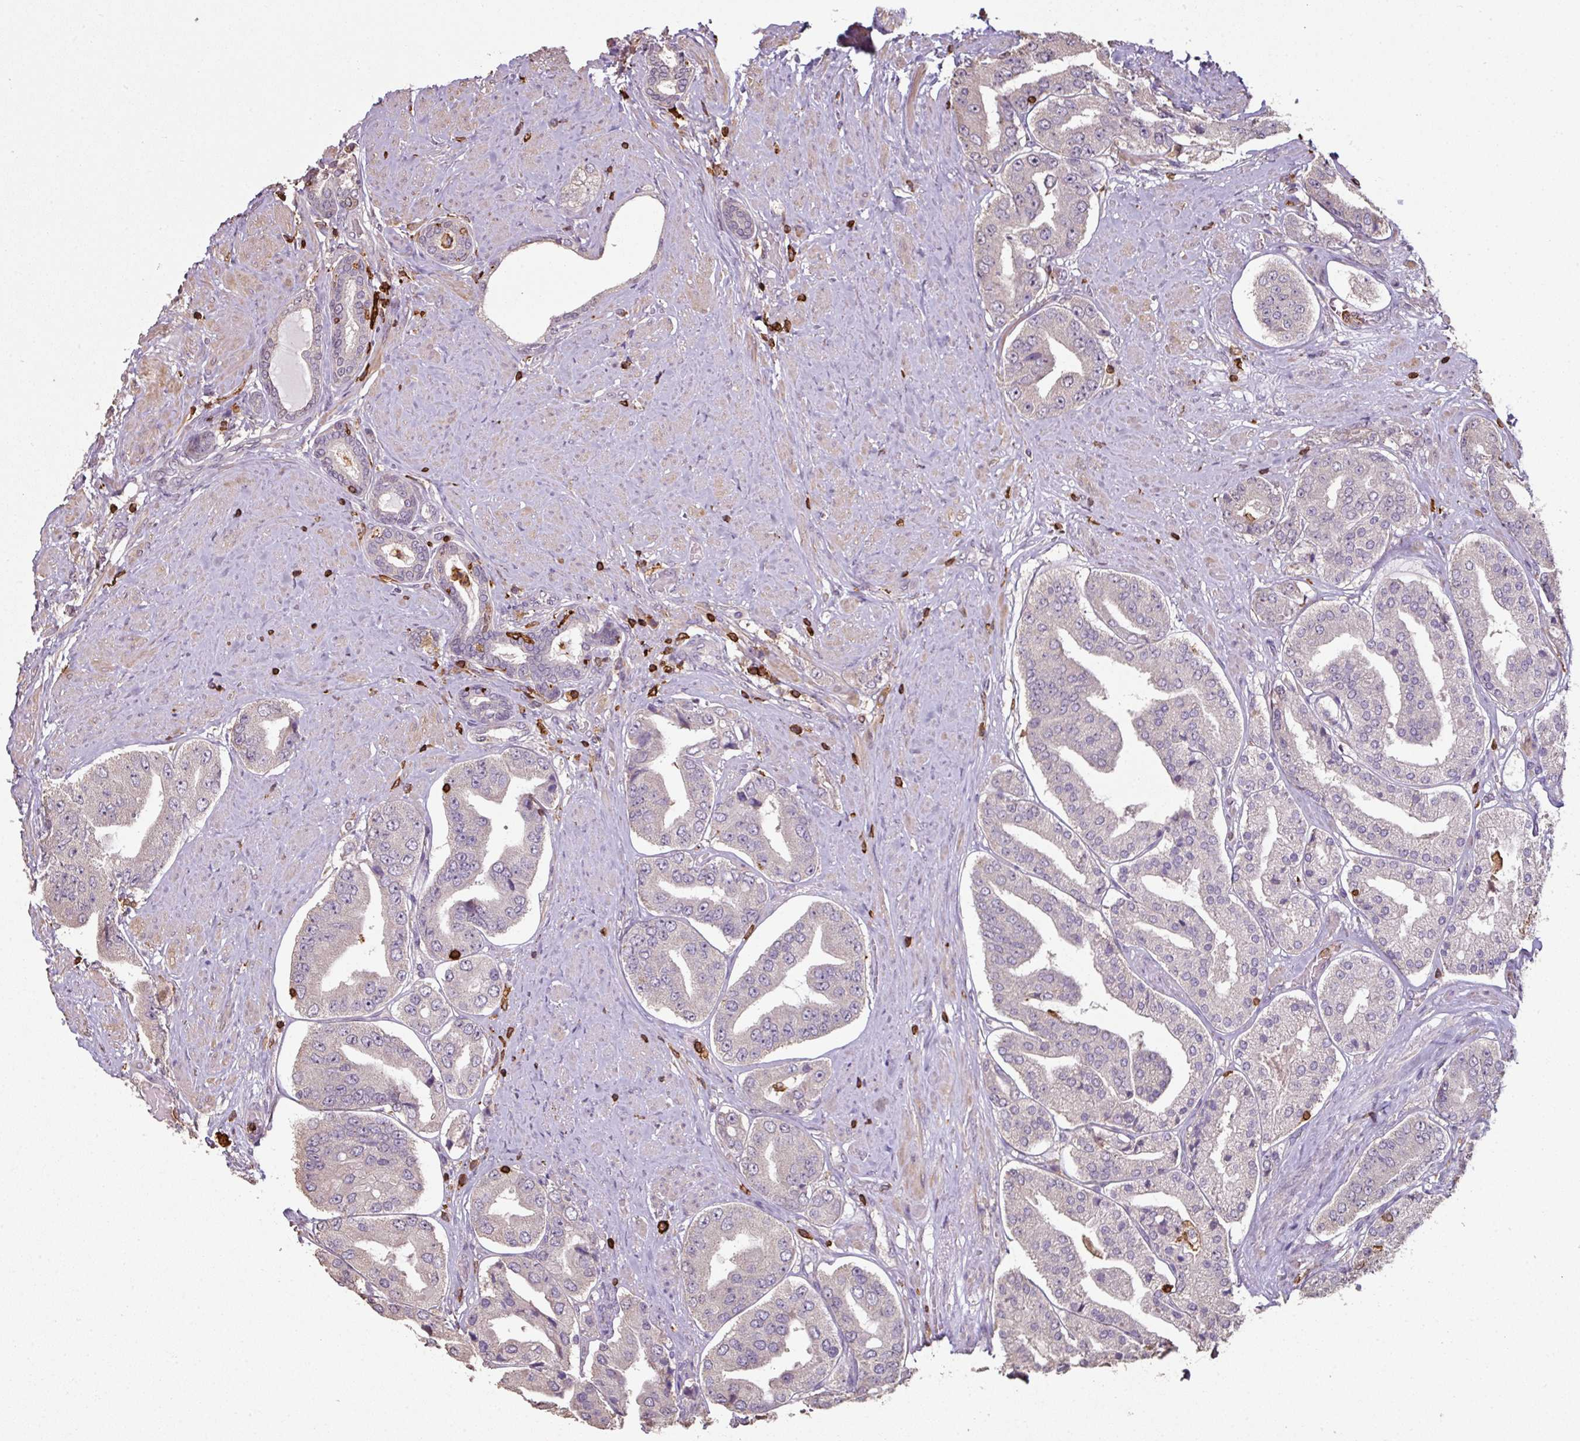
{"staining": {"intensity": "negative", "quantity": "none", "location": "none"}, "tissue": "prostate cancer", "cell_type": "Tumor cells", "image_type": "cancer", "snomed": [{"axis": "morphology", "description": "Adenocarcinoma, High grade"}, {"axis": "topography", "description": "Prostate"}], "caption": "Micrograph shows no significant protein expression in tumor cells of prostate cancer.", "gene": "OLFML2B", "patient": {"sex": "male", "age": 63}}